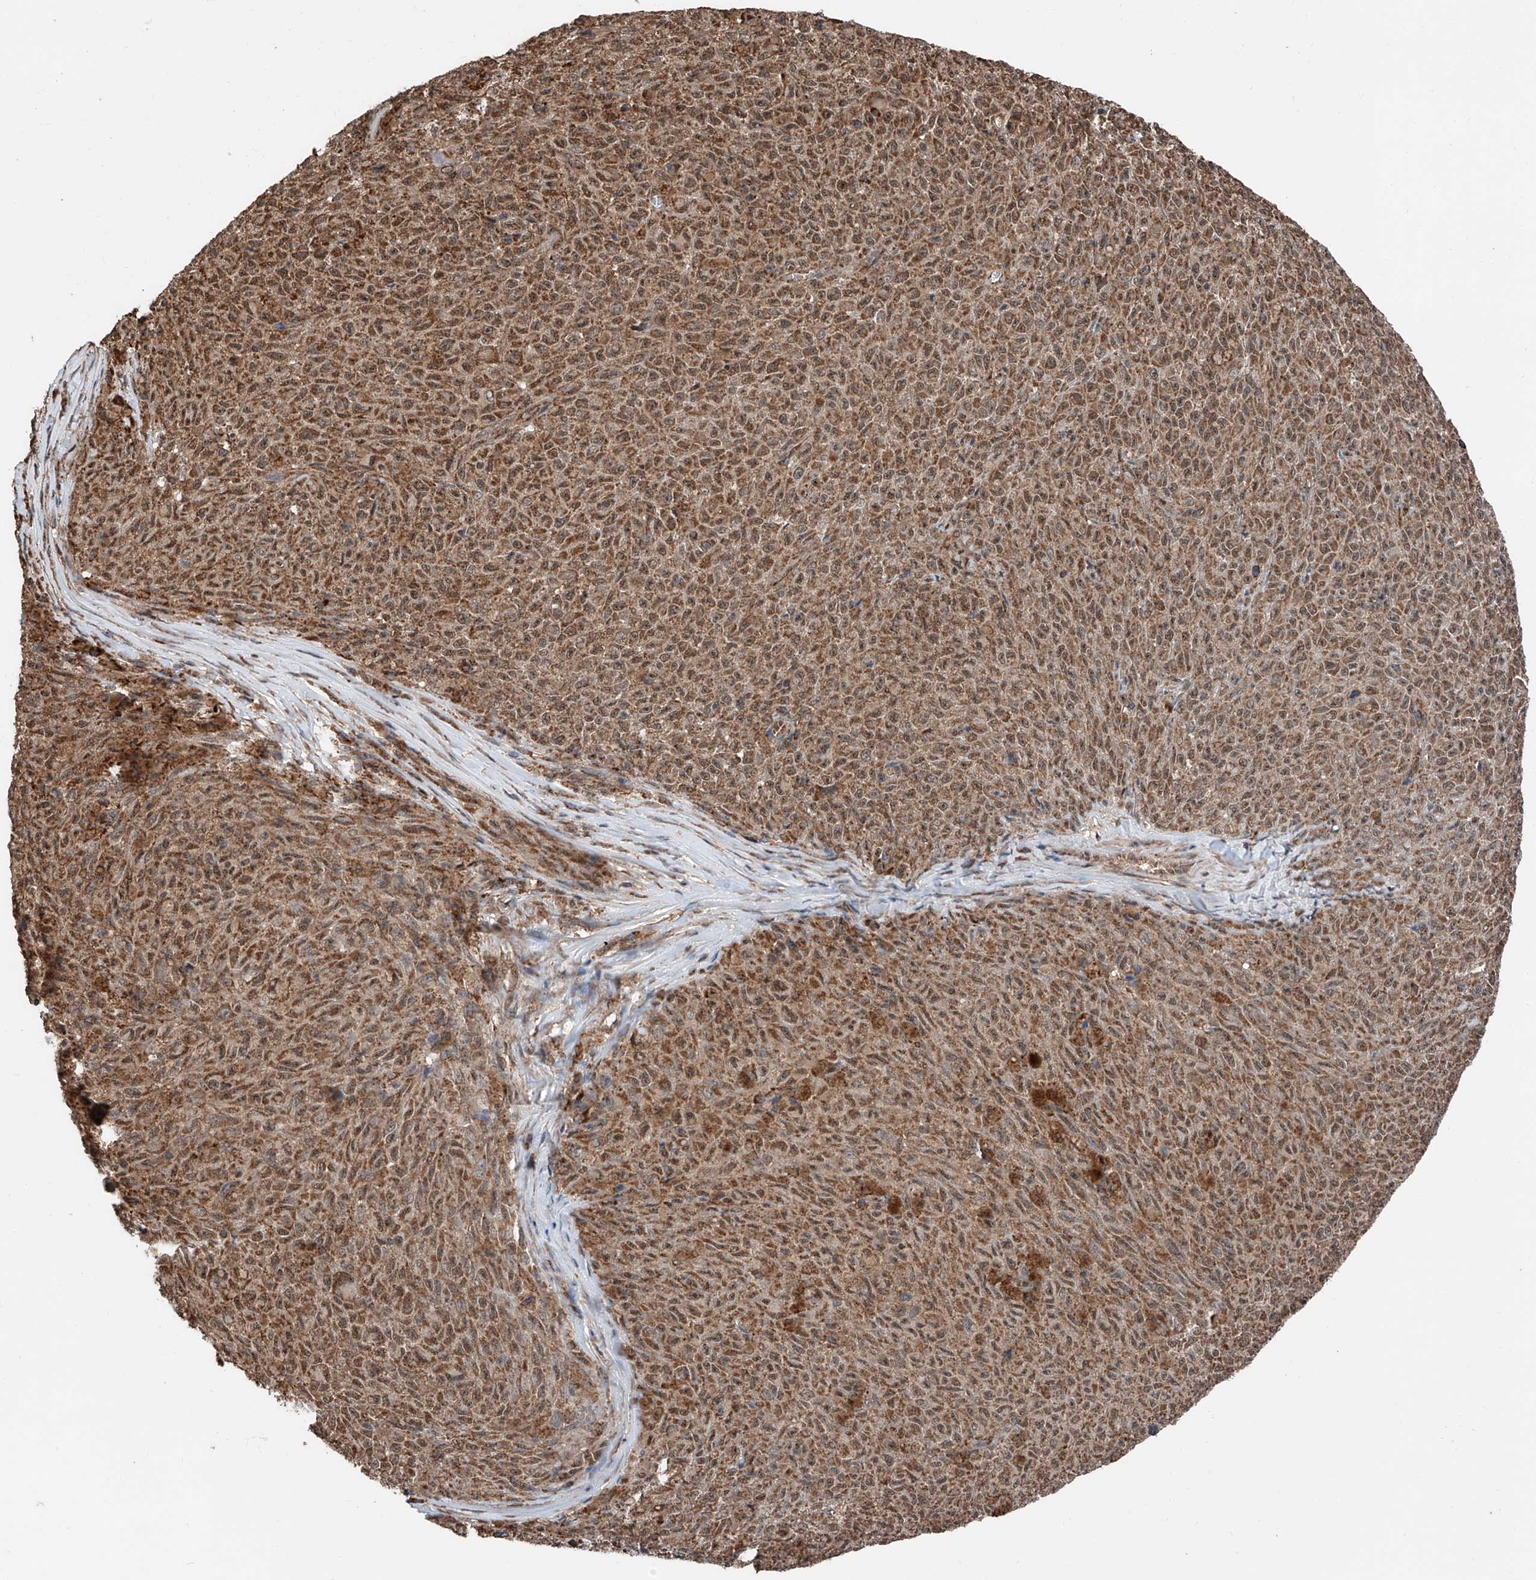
{"staining": {"intensity": "moderate", "quantity": ">75%", "location": "cytoplasmic/membranous"}, "tissue": "melanoma", "cell_type": "Tumor cells", "image_type": "cancer", "snomed": [{"axis": "morphology", "description": "Malignant melanoma, NOS"}, {"axis": "topography", "description": "Skin"}], "caption": "A photomicrograph of malignant melanoma stained for a protein shows moderate cytoplasmic/membranous brown staining in tumor cells. (DAB (3,3'-diaminobenzidine) = brown stain, brightfield microscopy at high magnification).", "gene": "ZNF445", "patient": {"sex": "female", "age": 82}}